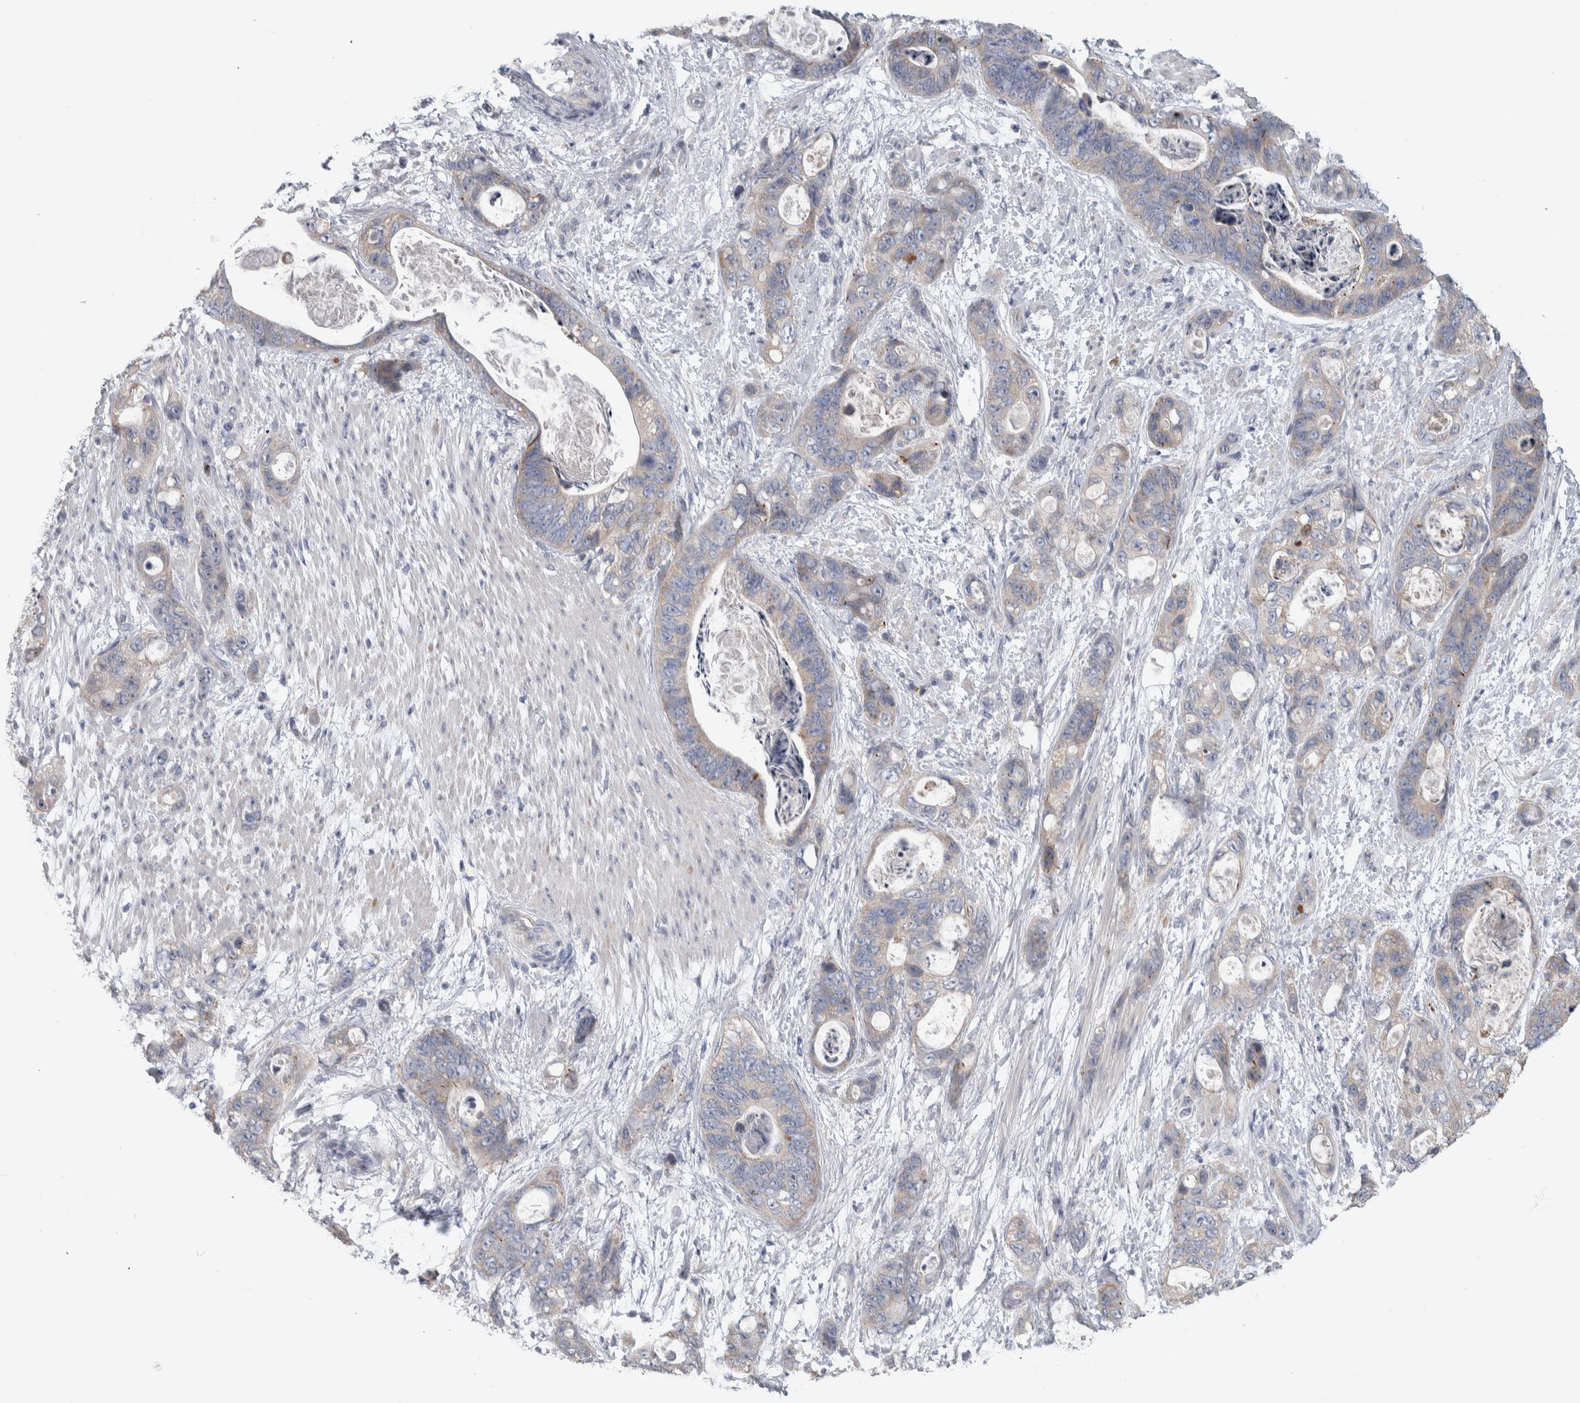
{"staining": {"intensity": "weak", "quantity": "25%-75%", "location": "cytoplasmic/membranous"}, "tissue": "stomach cancer", "cell_type": "Tumor cells", "image_type": "cancer", "snomed": [{"axis": "morphology", "description": "Normal tissue, NOS"}, {"axis": "morphology", "description": "Adenocarcinoma, NOS"}, {"axis": "topography", "description": "Stomach"}], "caption": "DAB (3,3'-diaminobenzidine) immunohistochemical staining of stomach adenocarcinoma shows weak cytoplasmic/membranous protein positivity in approximately 25%-75% of tumor cells.", "gene": "IBTK", "patient": {"sex": "female", "age": 89}}